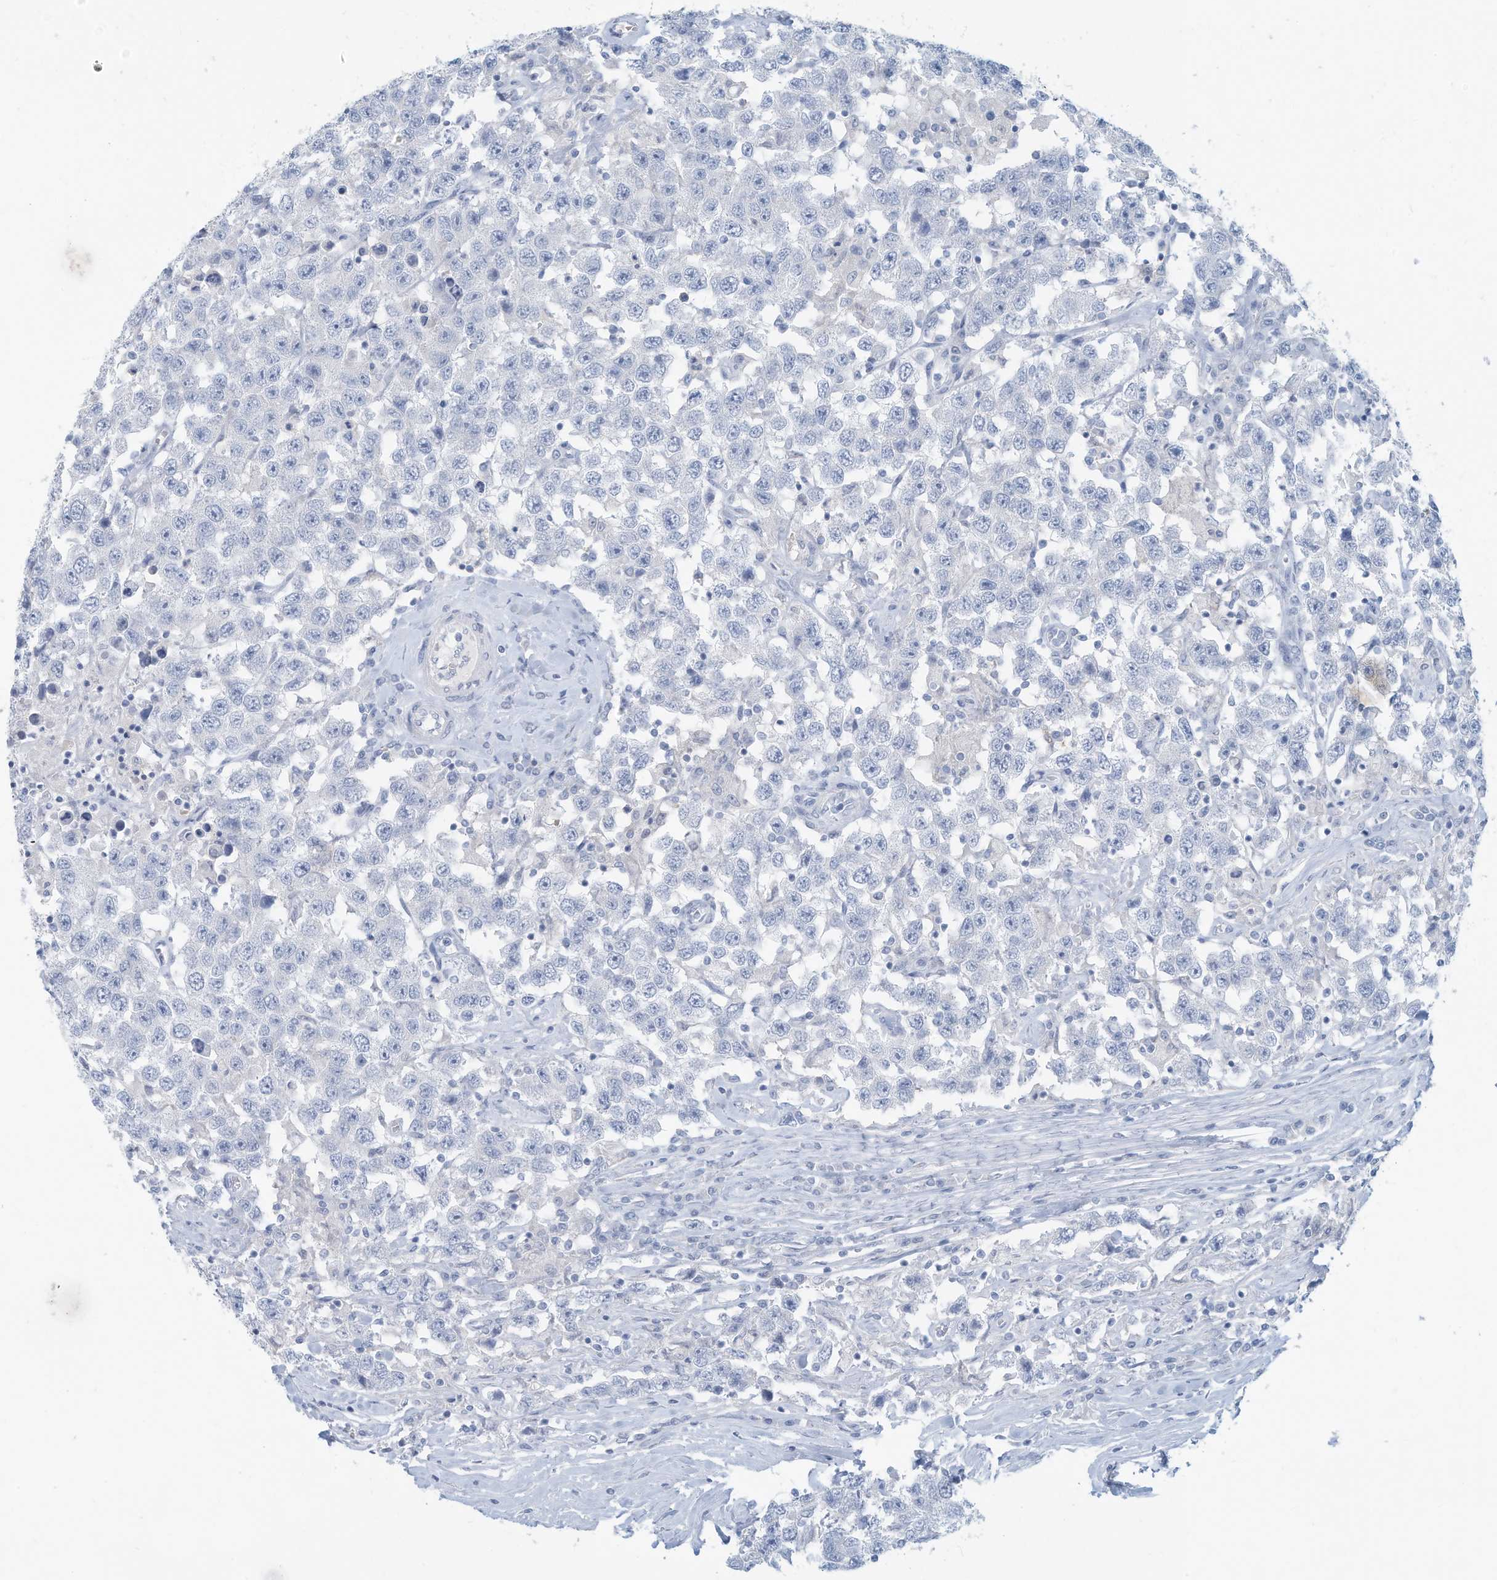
{"staining": {"intensity": "negative", "quantity": "none", "location": "none"}, "tissue": "testis cancer", "cell_type": "Tumor cells", "image_type": "cancer", "snomed": [{"axis": "morphology", "description": "Seminoma, NOS"}, {"axis": "topography", "description": "Testis"}], "caption": "An image of human testis cancer is negative for staining in tumor cells.", "gene": "ERI2", "patient": {"sex": "male", "age": 41}}